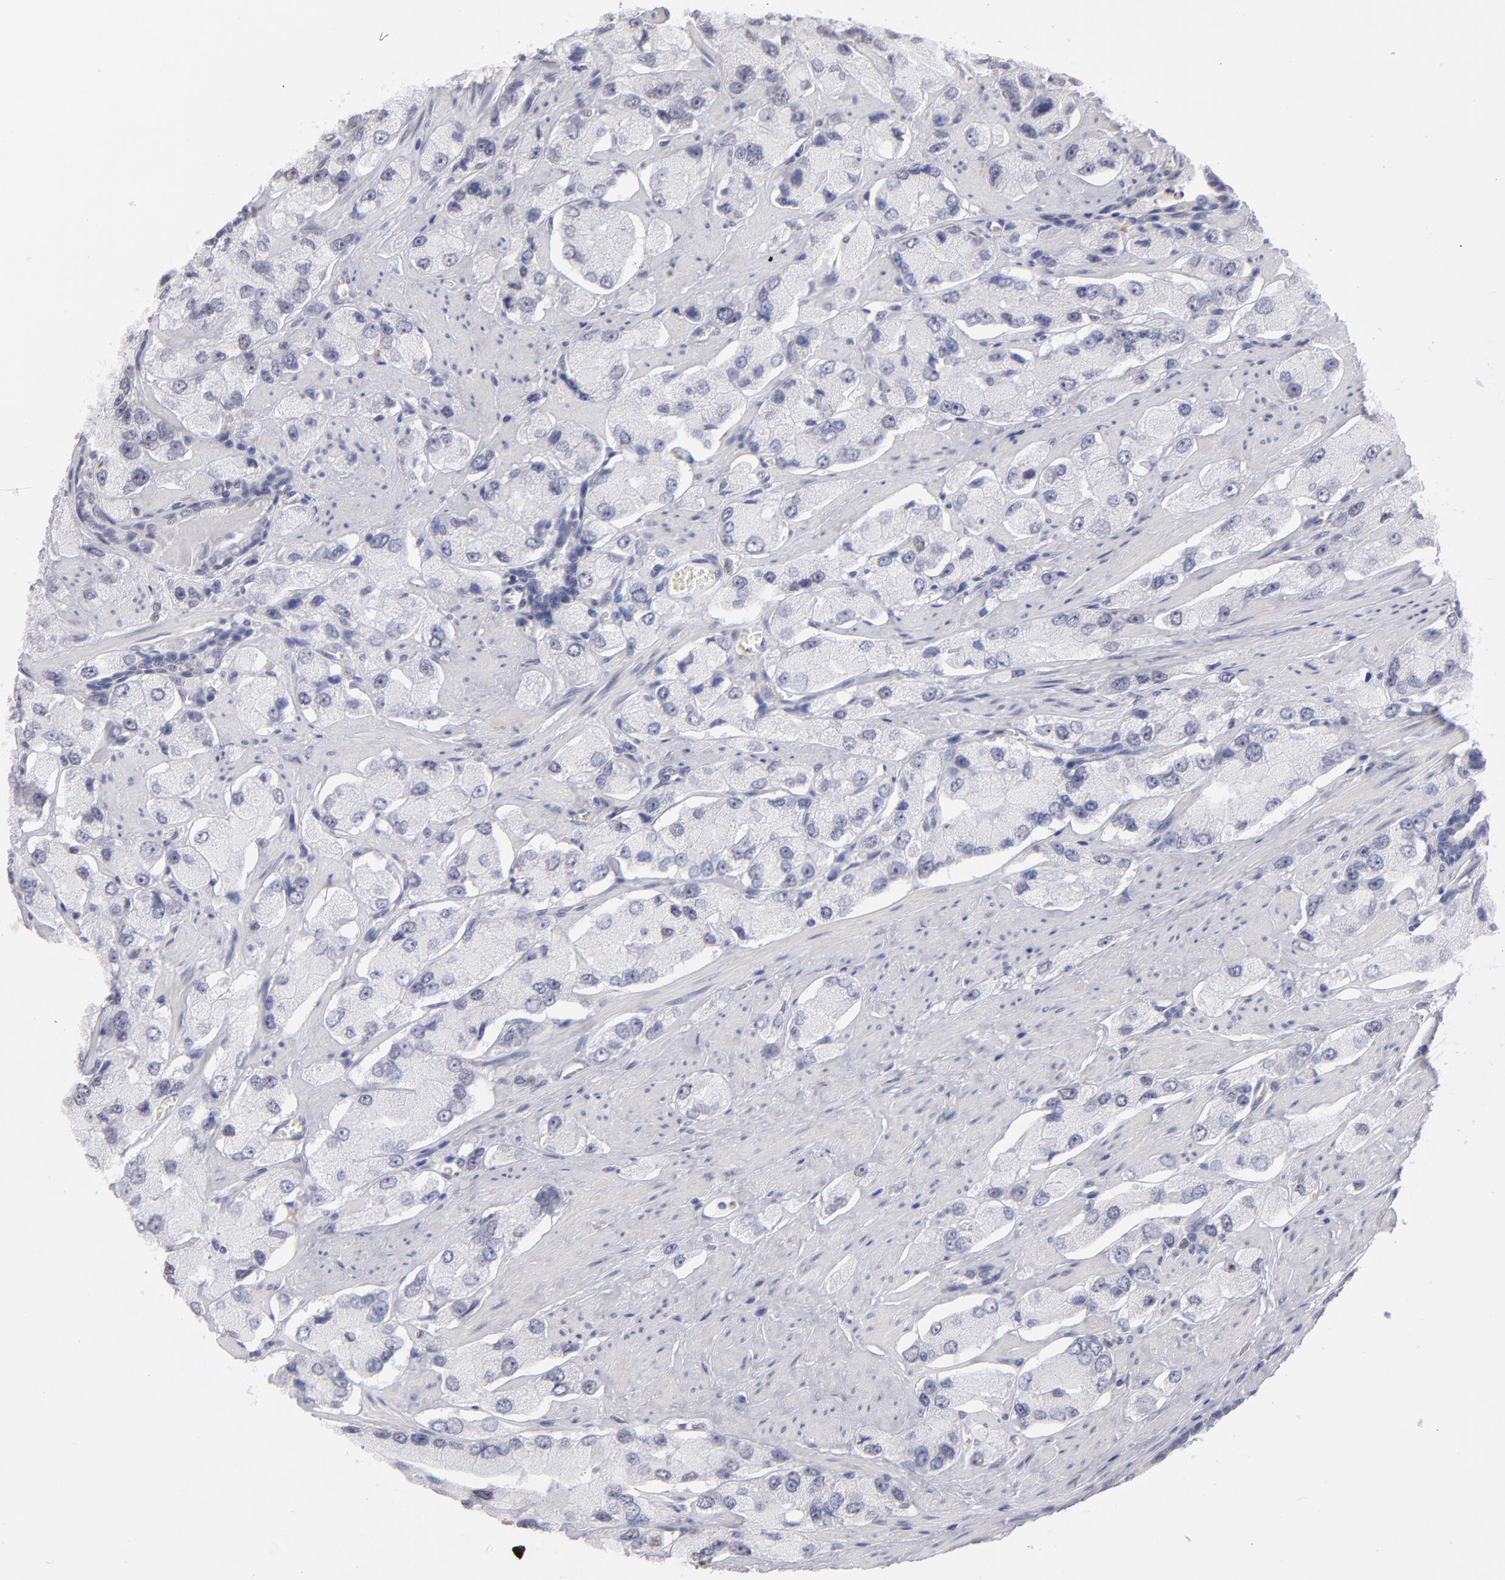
{"staining": {"intensity": "negative", "quantity": "none", "location": "none"}, "tissue": "prostate cancer", "cell_type": "Tumor cells", "image_type": "cancer", "snomed": [{"axis": "morphology", "description": "Adenocarcinoma, High grade"}, {"axis": "topography", "description": "Prostate"}], "caption": "Prostate adenocarcinoma (high-grade) stained for a protein using IHC exhibits no positivity tumor cells.", "gene": "MGAM", "patient": {"sex": "male", "age": 58}}